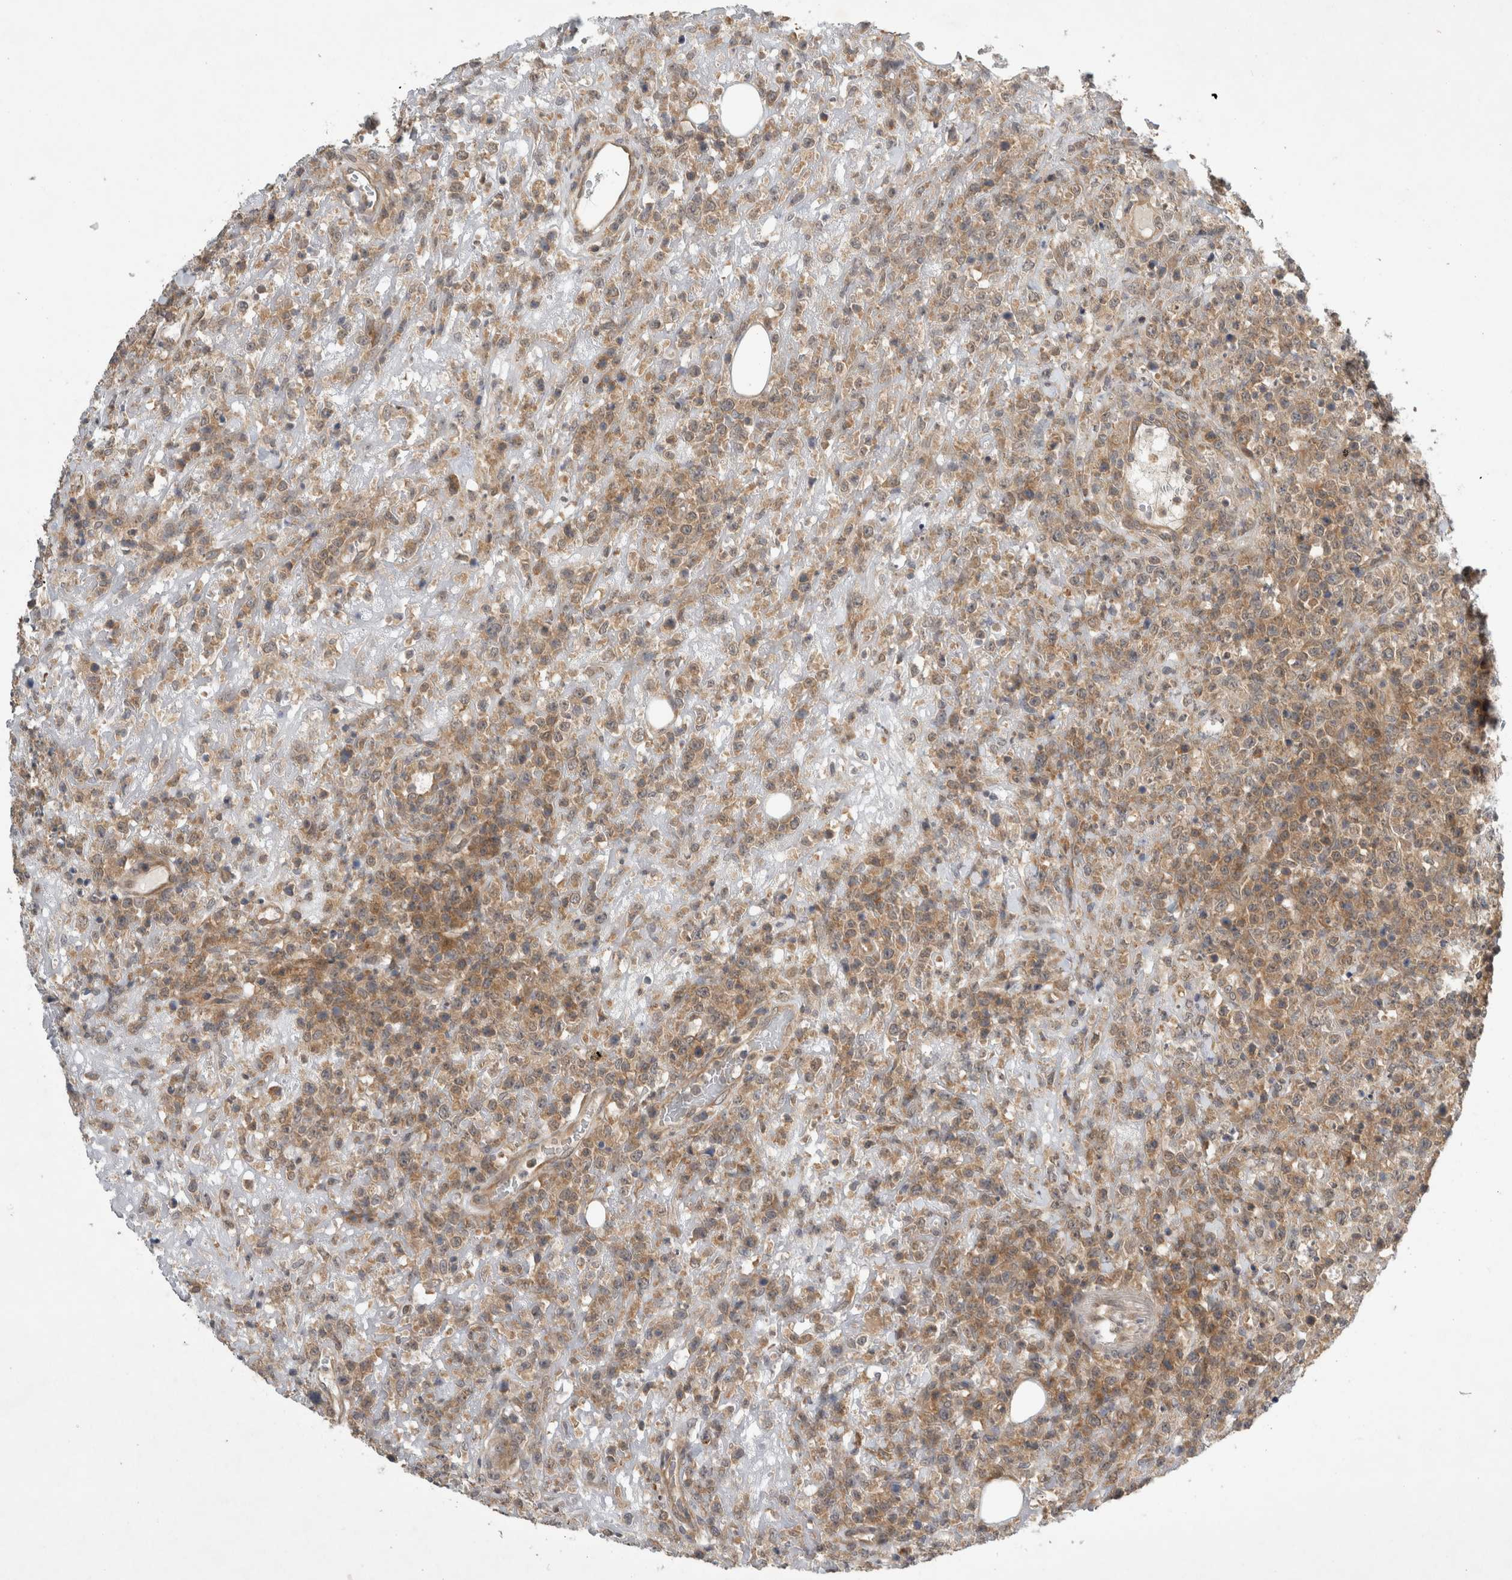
{"staining": {"intensity": "moderate", "quantity": "25%-75%", "location": "cytoplasmic/membranous"}, "tissue": "lymphoma", "cell_type": "Tumor cells", "image_type": "cancer", "snomed": [{"axis": "morphology", "description": "Malignant lymphoma, non-Hodgkin's type, High grade"}, {"axis": "topography", "description": "Colon"}], "caption": "IHC (DAB (3,3'-diaminobenzidine)) staining of human lymphoma demonstrates moderate cytoplasmic/membranous protein staining in about 25%-75% of tumor cells.", "gene": "AASDHPPT", "patient": {"sex": "female", "age": 53}}